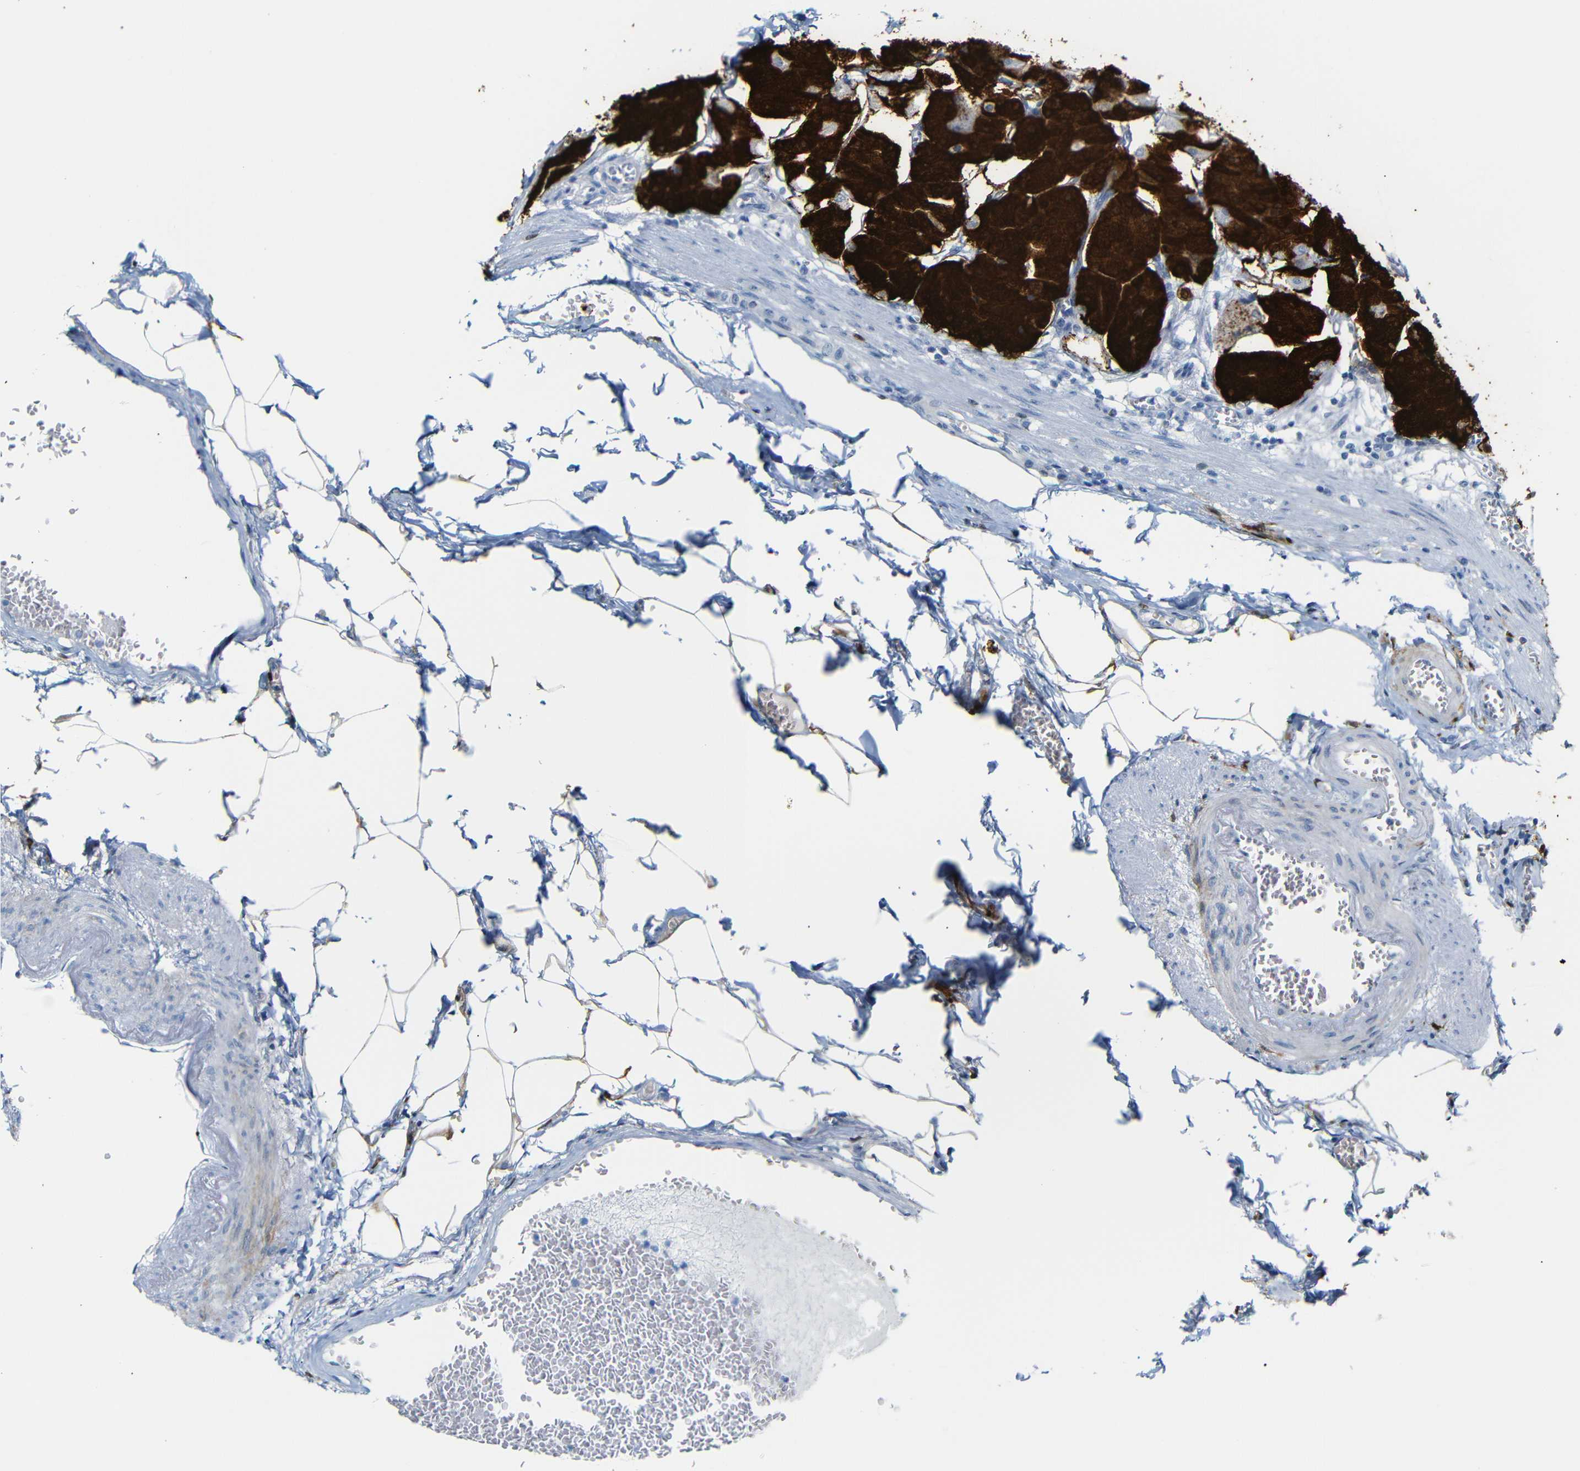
{"staining": {"intensity": "strong", "quantity": "25%-75%", "location": "cytoplasmic/membranous"}, "tissue": "stomach", "cell_type": "Glandular cells", "image_type": "normal", "snomed": [{"axis": "morphology", "description": "Normal tissue, NOS"}, {"axis": "topography", "description": "Stomach, lower"}], "caption": "Protein staining of normal stomach exhibits strong cytoplasmic/membranous expression in about 25%-75% of glandular cells. The staining was performed using DAB, with brown indicating positive protein expression. Nuclei are stained blue with hematoxylin.", "gene": "MT1A", "patient": {"sex": "male", "age": 71}}